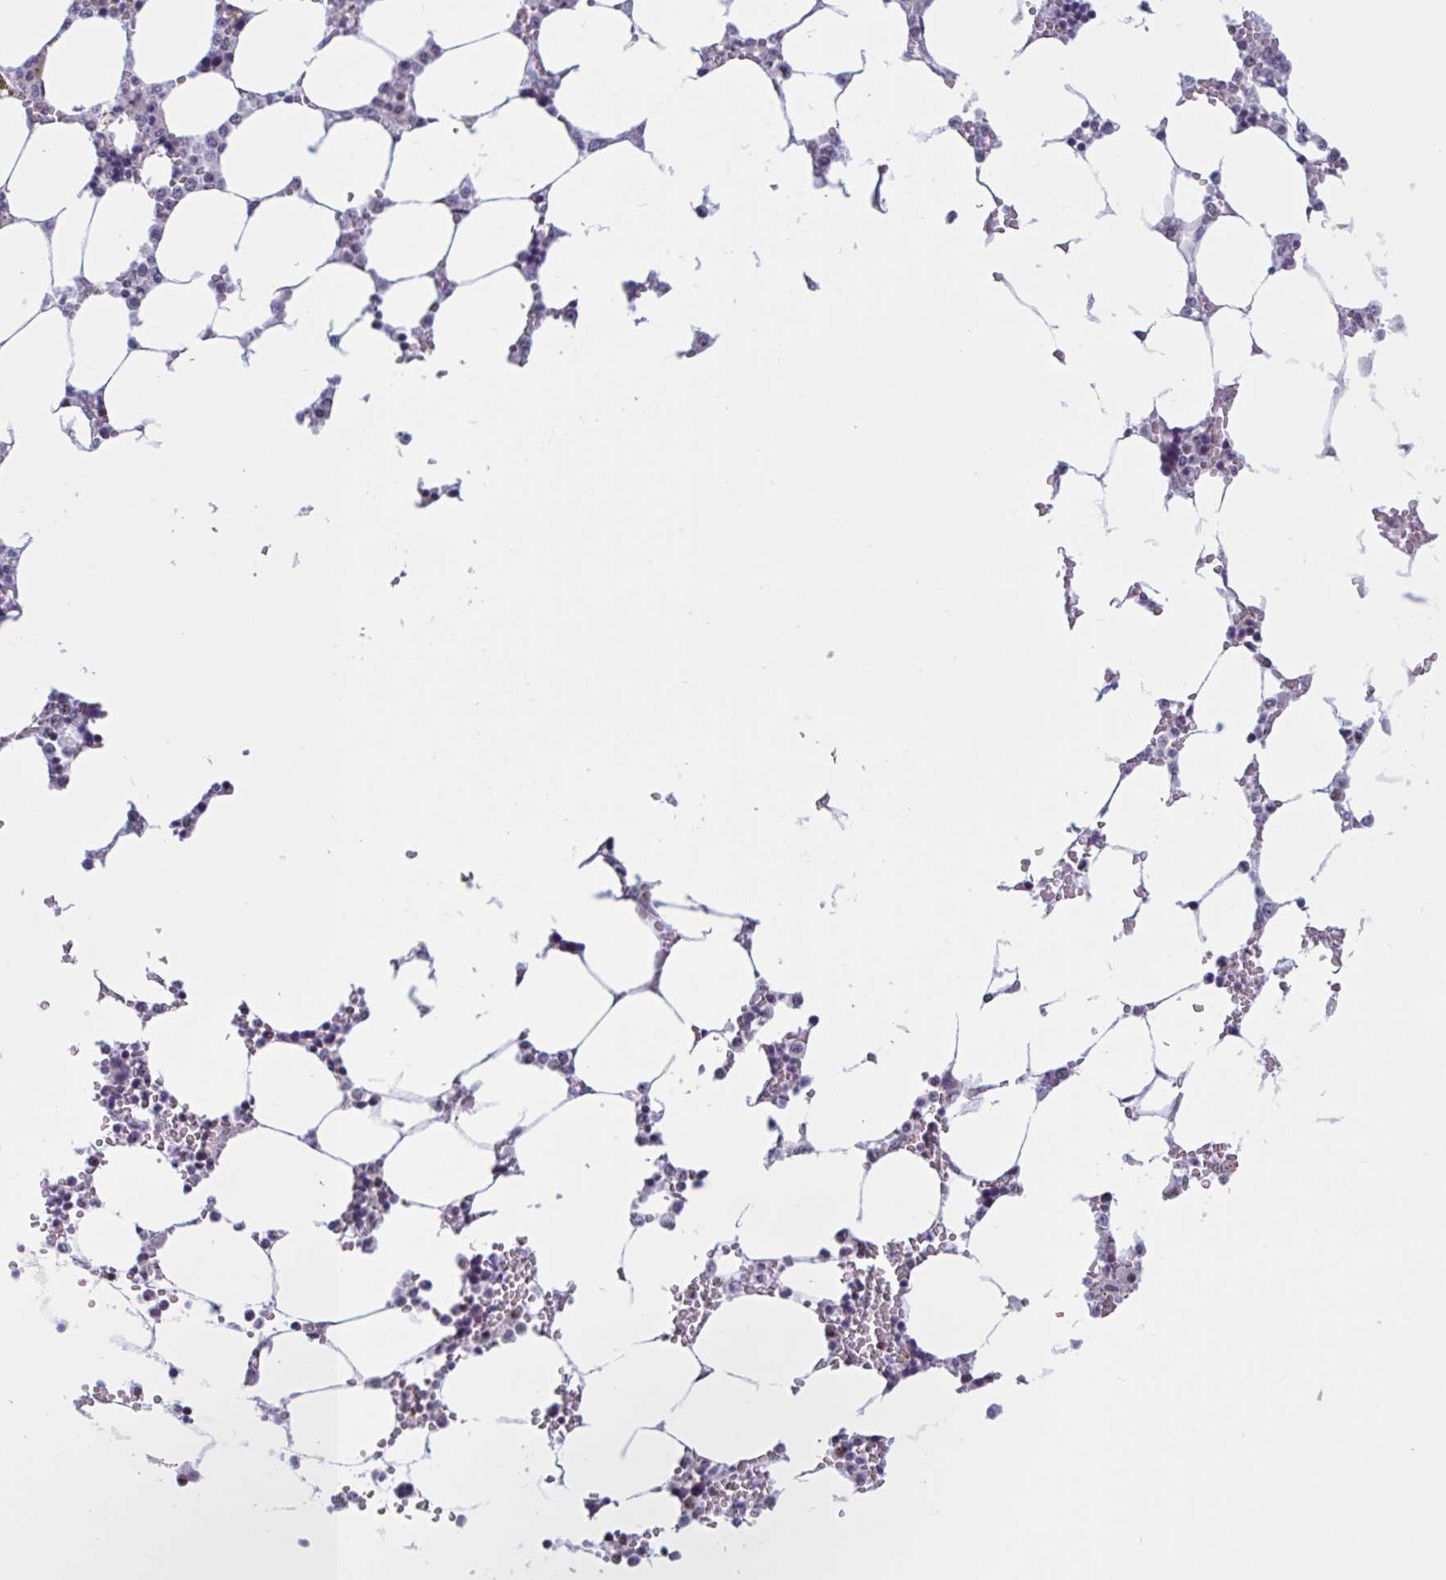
{"staining": {"intensity": "negative", "quantity": "none", "location": "none"}, "tissue": "bone marrow", "cell_type": "Hematopoietic cells", "image_type": "normal", "snomed": [{"axis": "morphology", "description": "Normal tissue, NOS"}, {"axis": "topography", "description": "Bone marrow"}], "caption": "High magnification brightfield microscopy of unremarkable bone marrow stained with DAB (brown) and counterstained with hematoxylin (blue): hematopoietic cells show no significant expression.", "gene": "TGM6", "patient": {"sex": "male", "age": 64}}